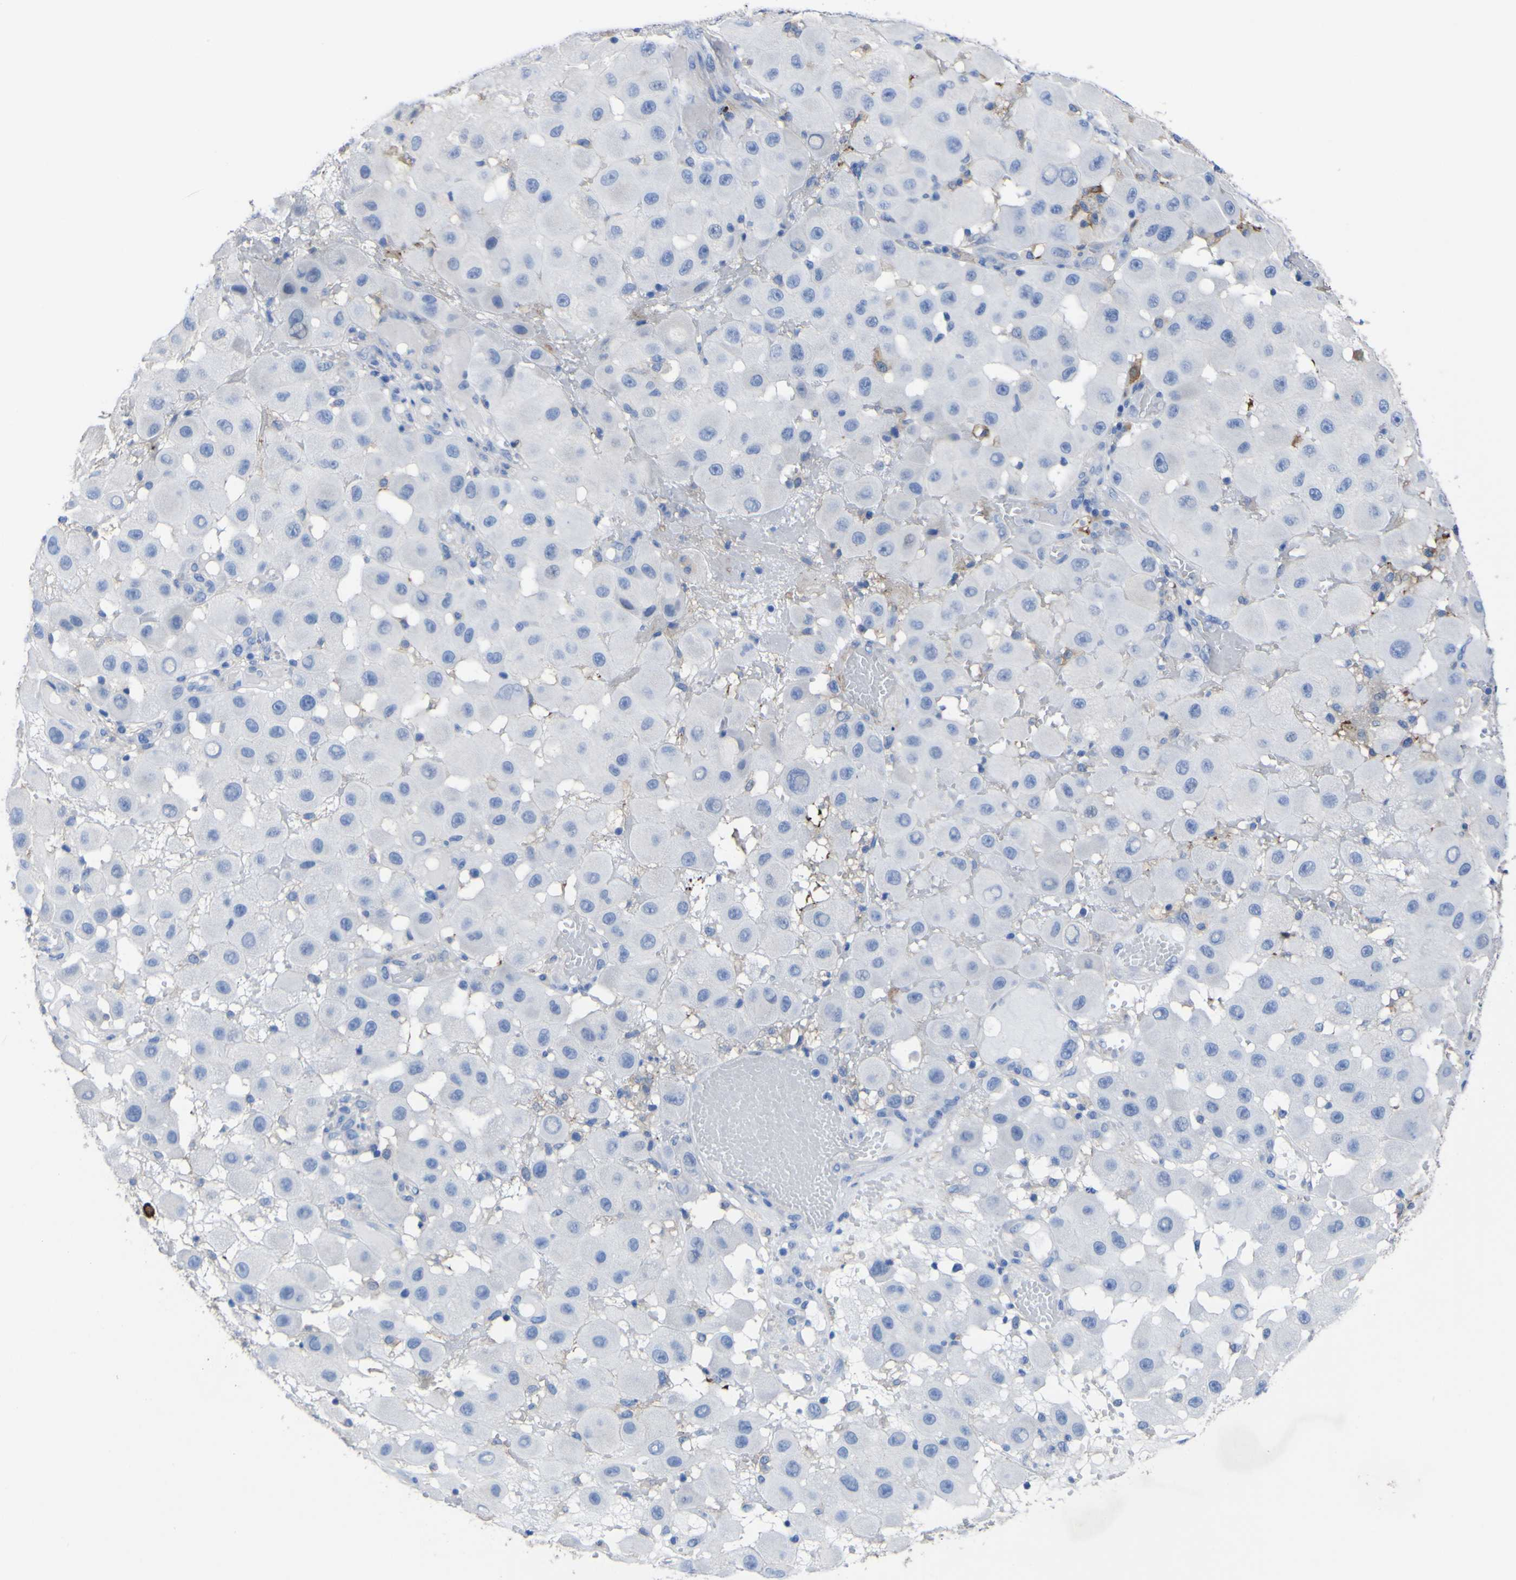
{"staining": {"intensity": "negative", "quantity": "none", "location": "none"}, "tissue": "melanoma", "cell_type": "Tumor cells", "image_type": "cancer", "snomed": [{"axis": "morphology", "description": "Malignant melanoma, NOS"}, {"axis": "topography", "description": "Skin"}], "caption": "Tumor cells are negative for brown protein staining in melanoma. (Stains: DAB immunohistochemistry (IHC) with hematoxylin counter stain, Microscopy: brightfield microscopy at high magnification).", "gene": "AGO4", "patient": {"sex": "female", "age": 81}}